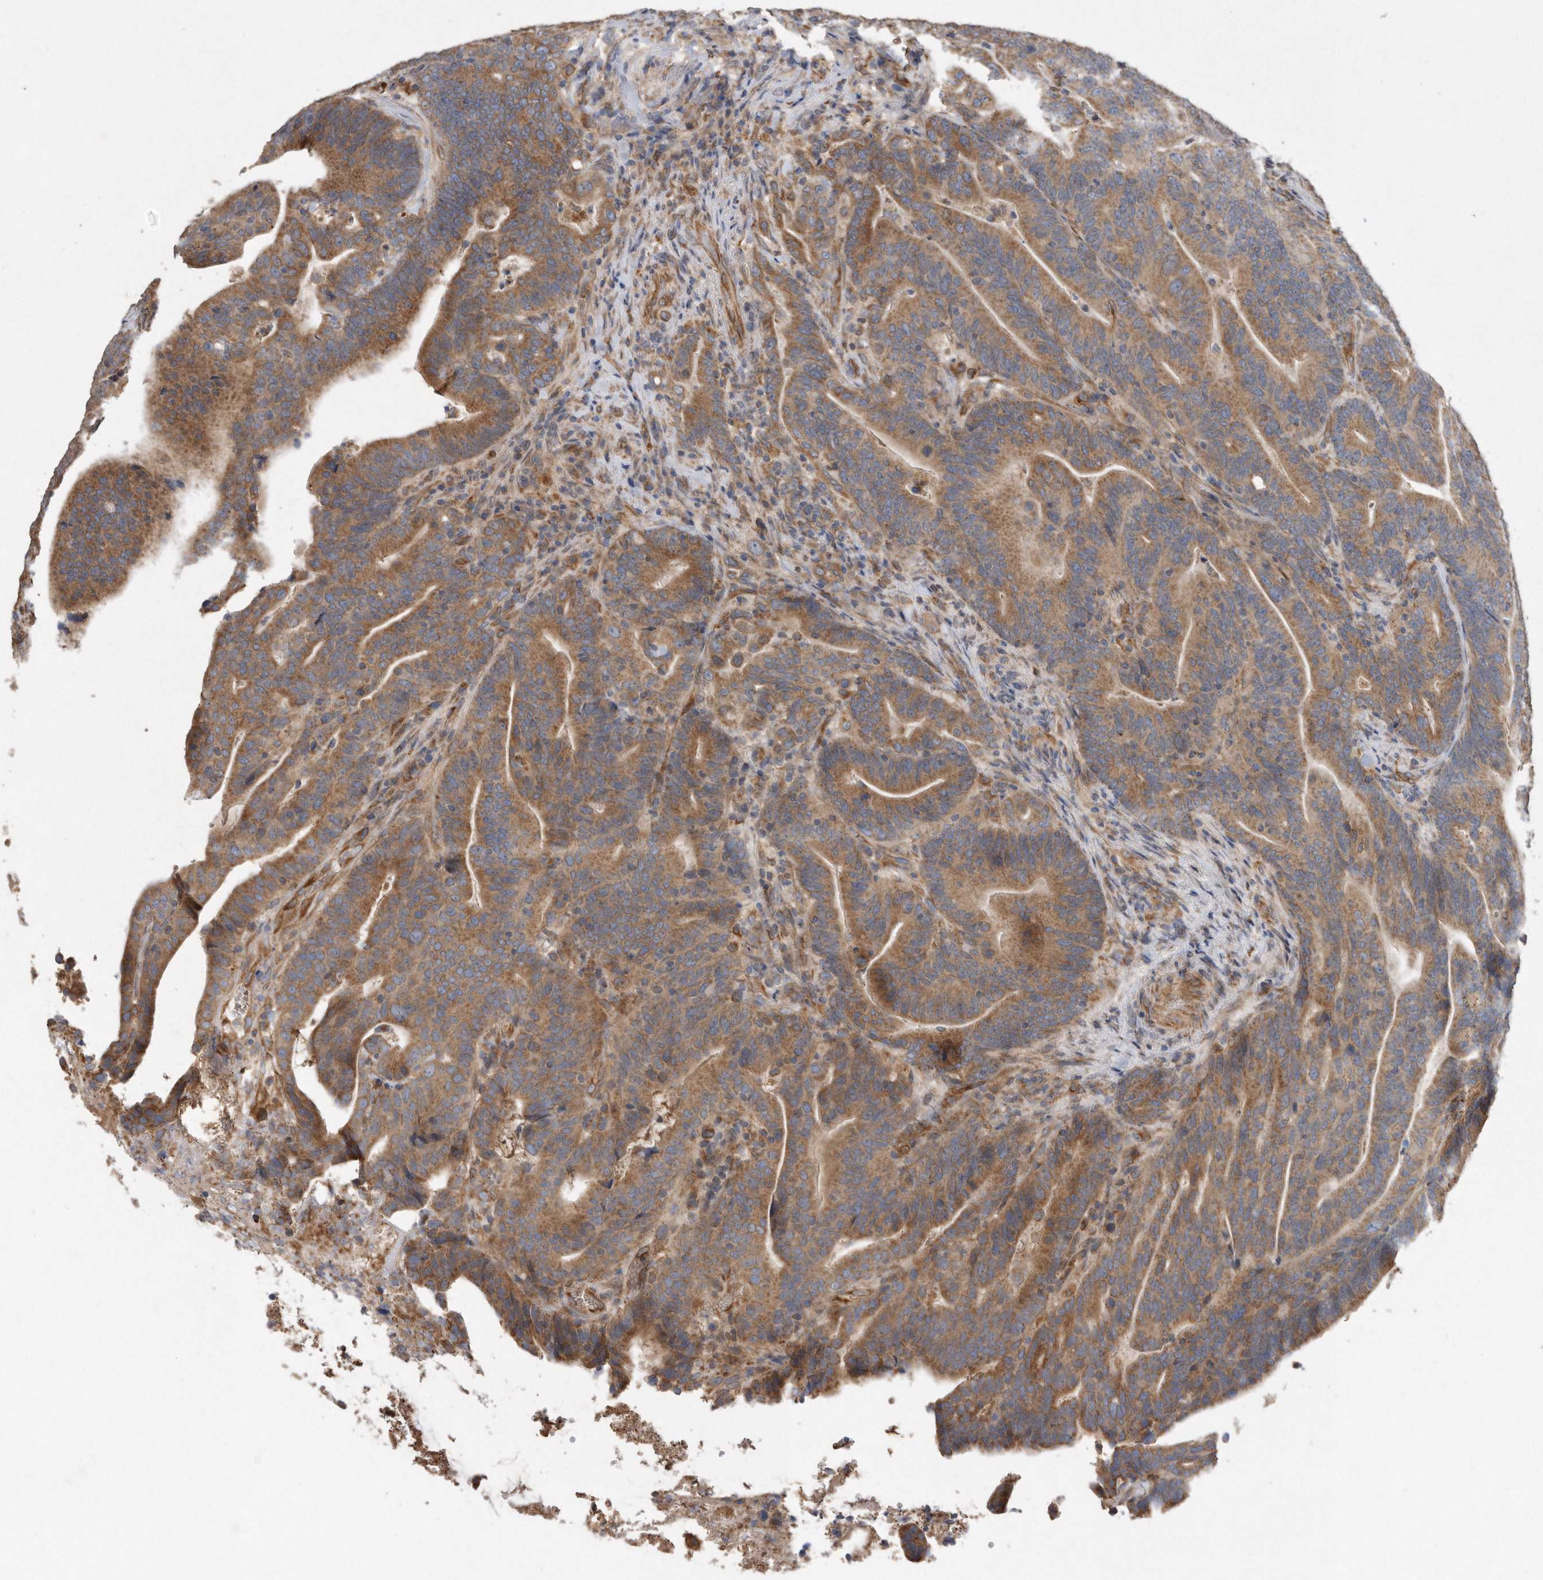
{"staining": {"intensity": "strong", "quantity": ">75%", "location": "cytoplasmic/membranous"}, "tissue": "colorectal cancer", "cell_type": "Tumor cells", "image_type": "cancer", "snomed": [{"axis": "morphology", "description": "Adenocarcinoma, NOS"}, {"axis": "topography", "description": "Colon"}], "caption": "Immunohistochemical staining of colorectal adenocarcinoma shows high levels of strong cytoplasmic/membranous positivity in approximately >75% of tumor cells.", "gene": "PON2", "patient": {"sex": "female", "age": 66}}